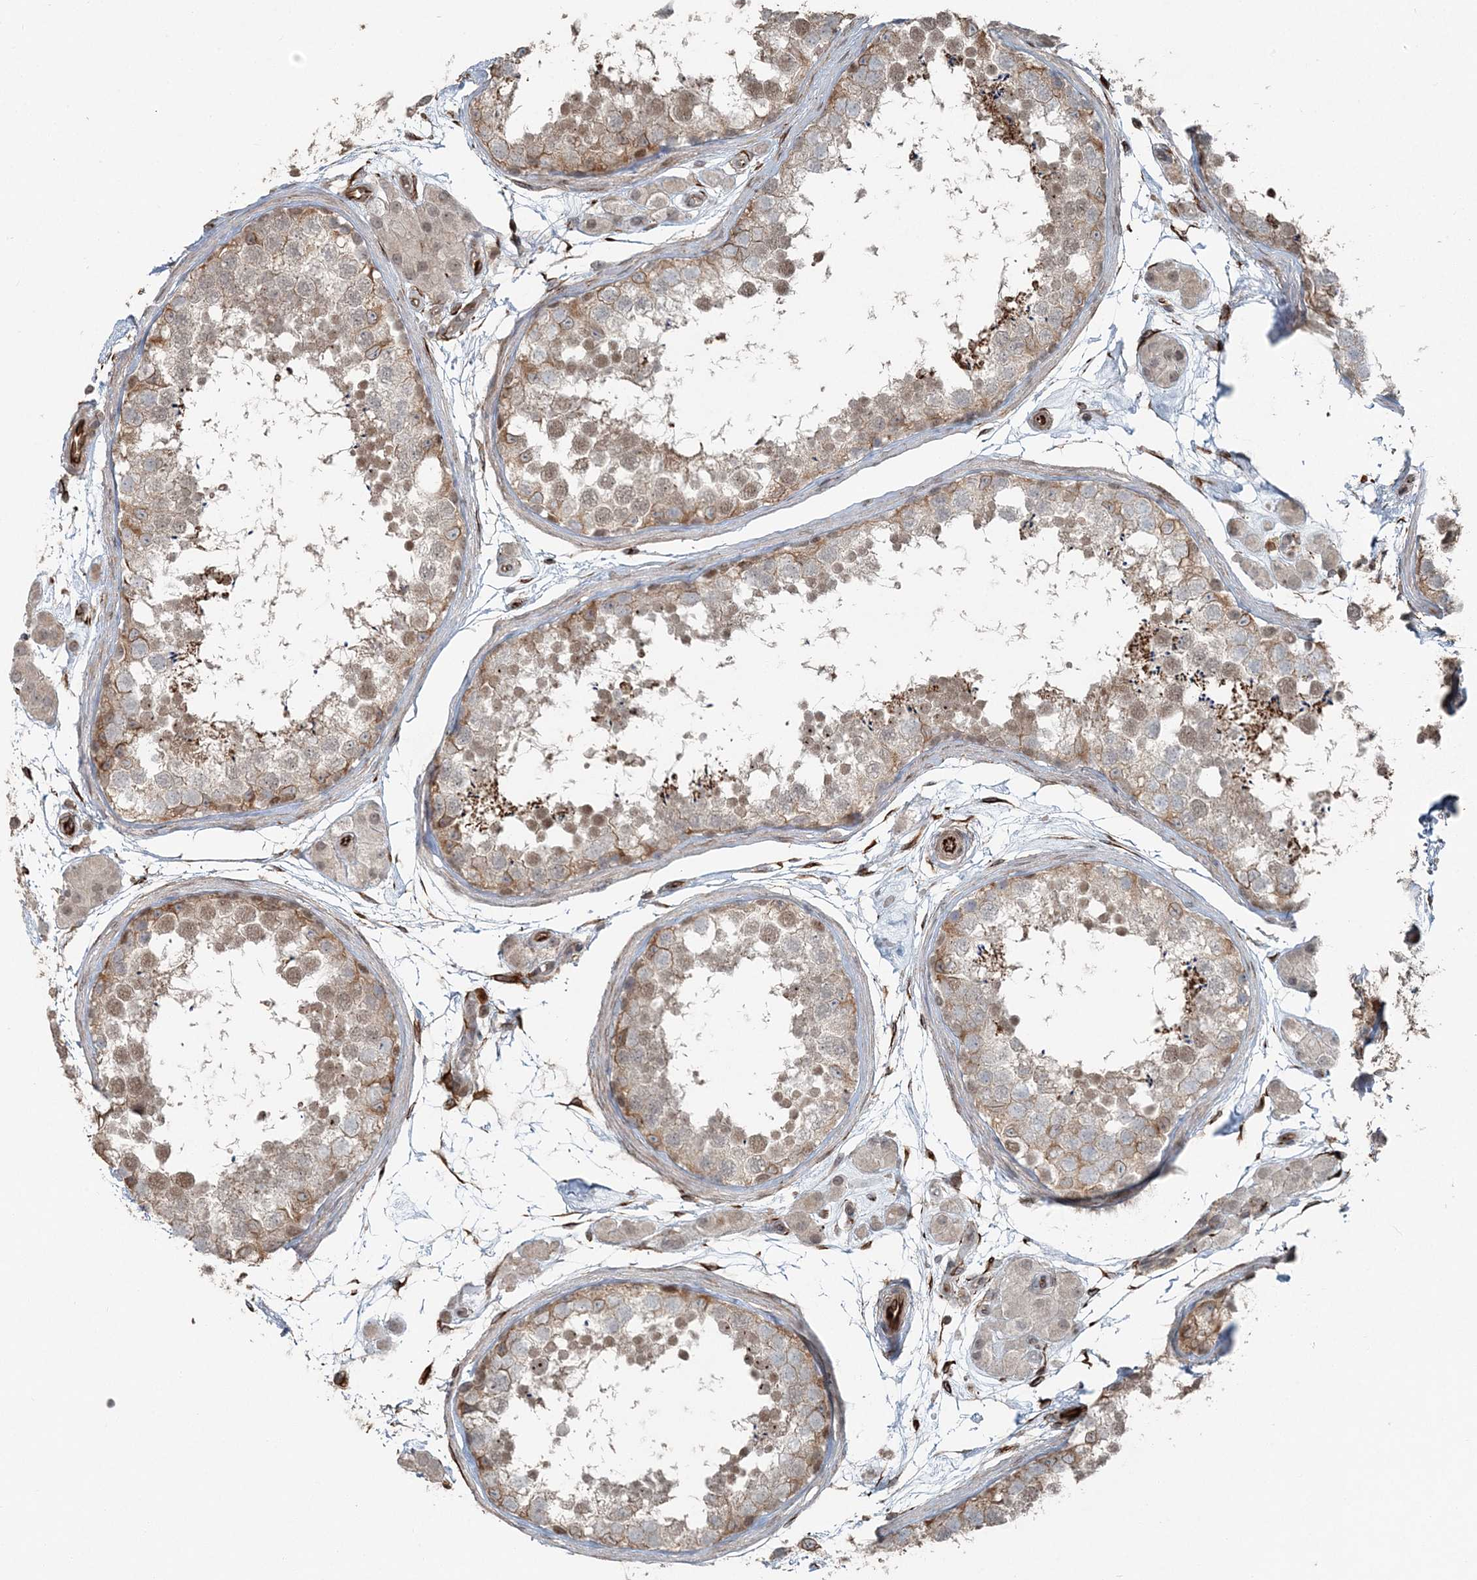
{"staining": {"intensity": "moderate", "quantity": "25%-75%", "location": "cytoplasmic/membranous,nuclear"}, "tissue": "testis", "cell_type": "Cells in seminiferous ducts", "image_type": "normal", "snomed": [{"axis": "morphology", "description": "Normal tissue, NOS"}, {"axis": "topography", "description": "Testis"}], "caption": "Cells in seminiferous ducts display medium levels of moderate cytoplasmic/membranous,nuclear staining in approximately 25%-75% of cells in normal human testis.", "gene": "FBXL17", "patient": {"sex": "male", "age": 56}}